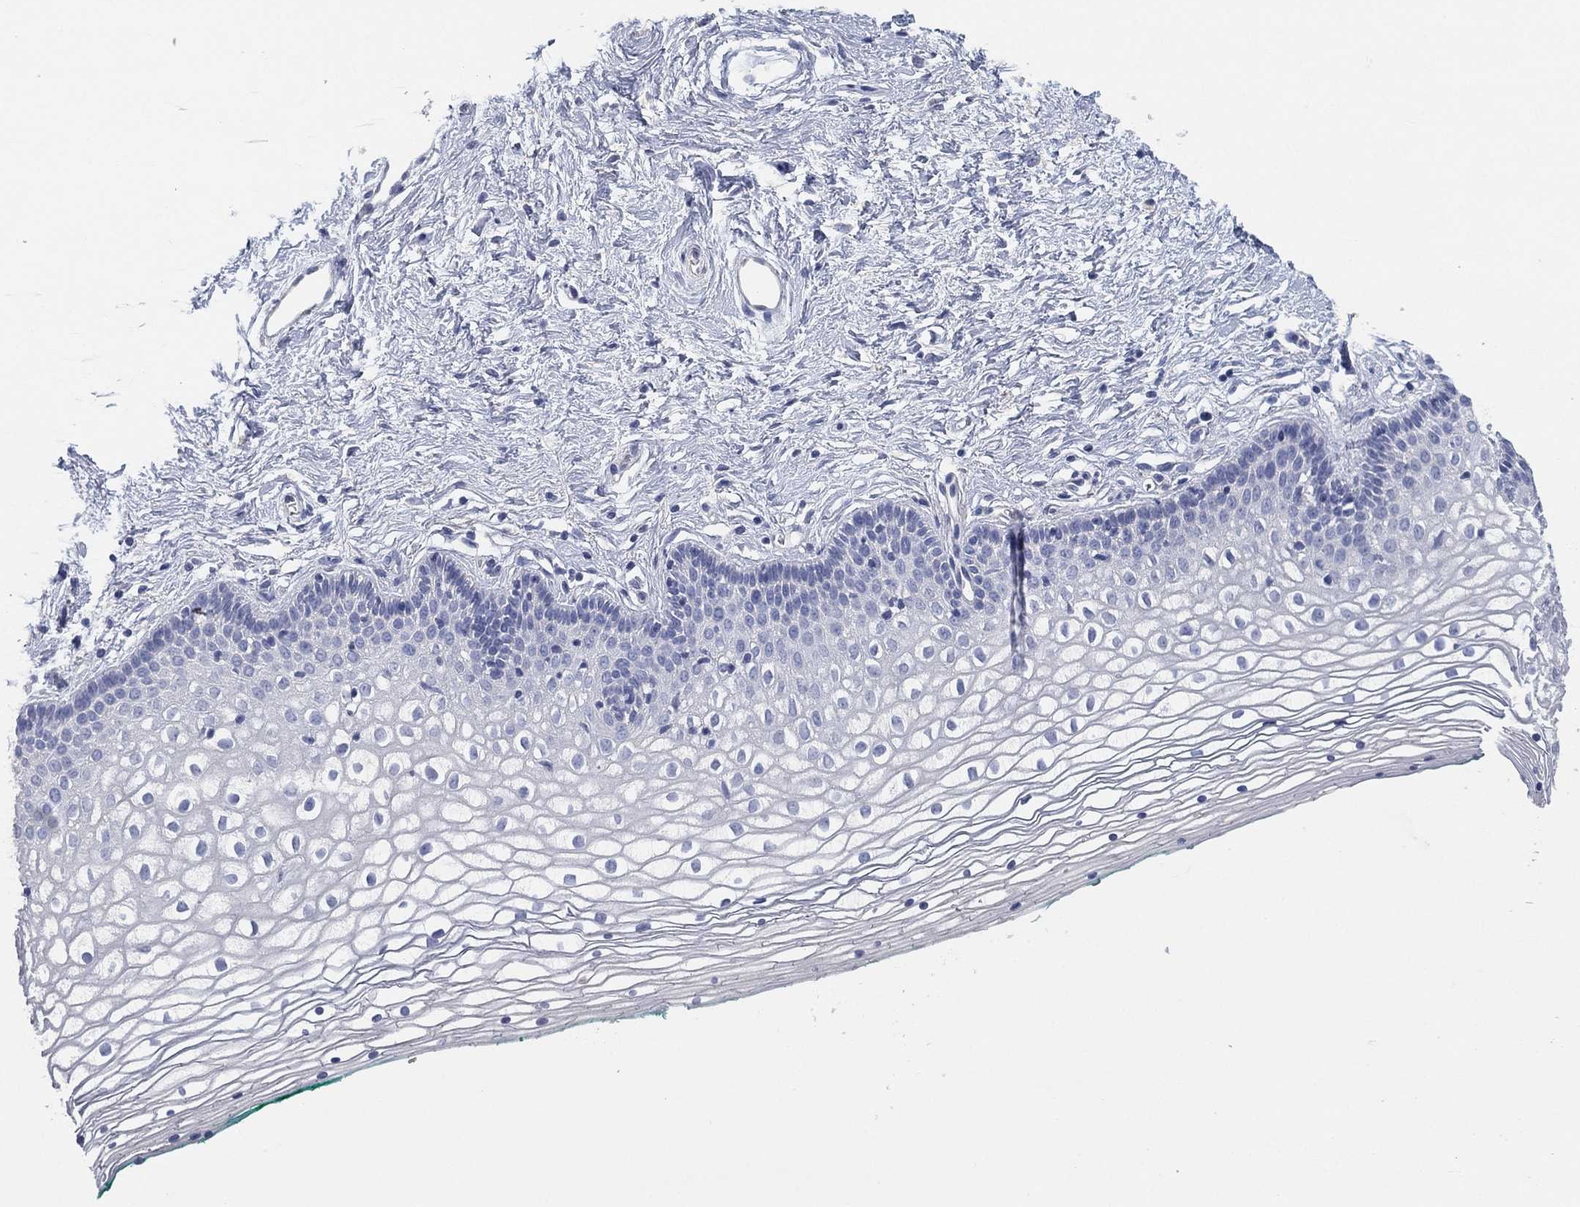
{"staining": {"intensity": "negative", "quantity": "none", "location": "none"}, "tissue": "vagina", "cell_type": "Squamous epithelial cells", "image_type": "normal", "snomed": [{"axis": "morphology", "description": "Normal tissue, NOS"}, {"axis": "topography", "description": "Vagina"}], "caption": "Immunohistochemistry histopathology image of benign vagina: human vagina stained with DAB (3,3'-diaminobenzidine) demonstrates no significant protein positivity in squamous epithelial cells.", "gene": "CCDC70", "patient": {"sex": "female", "age": 36}}